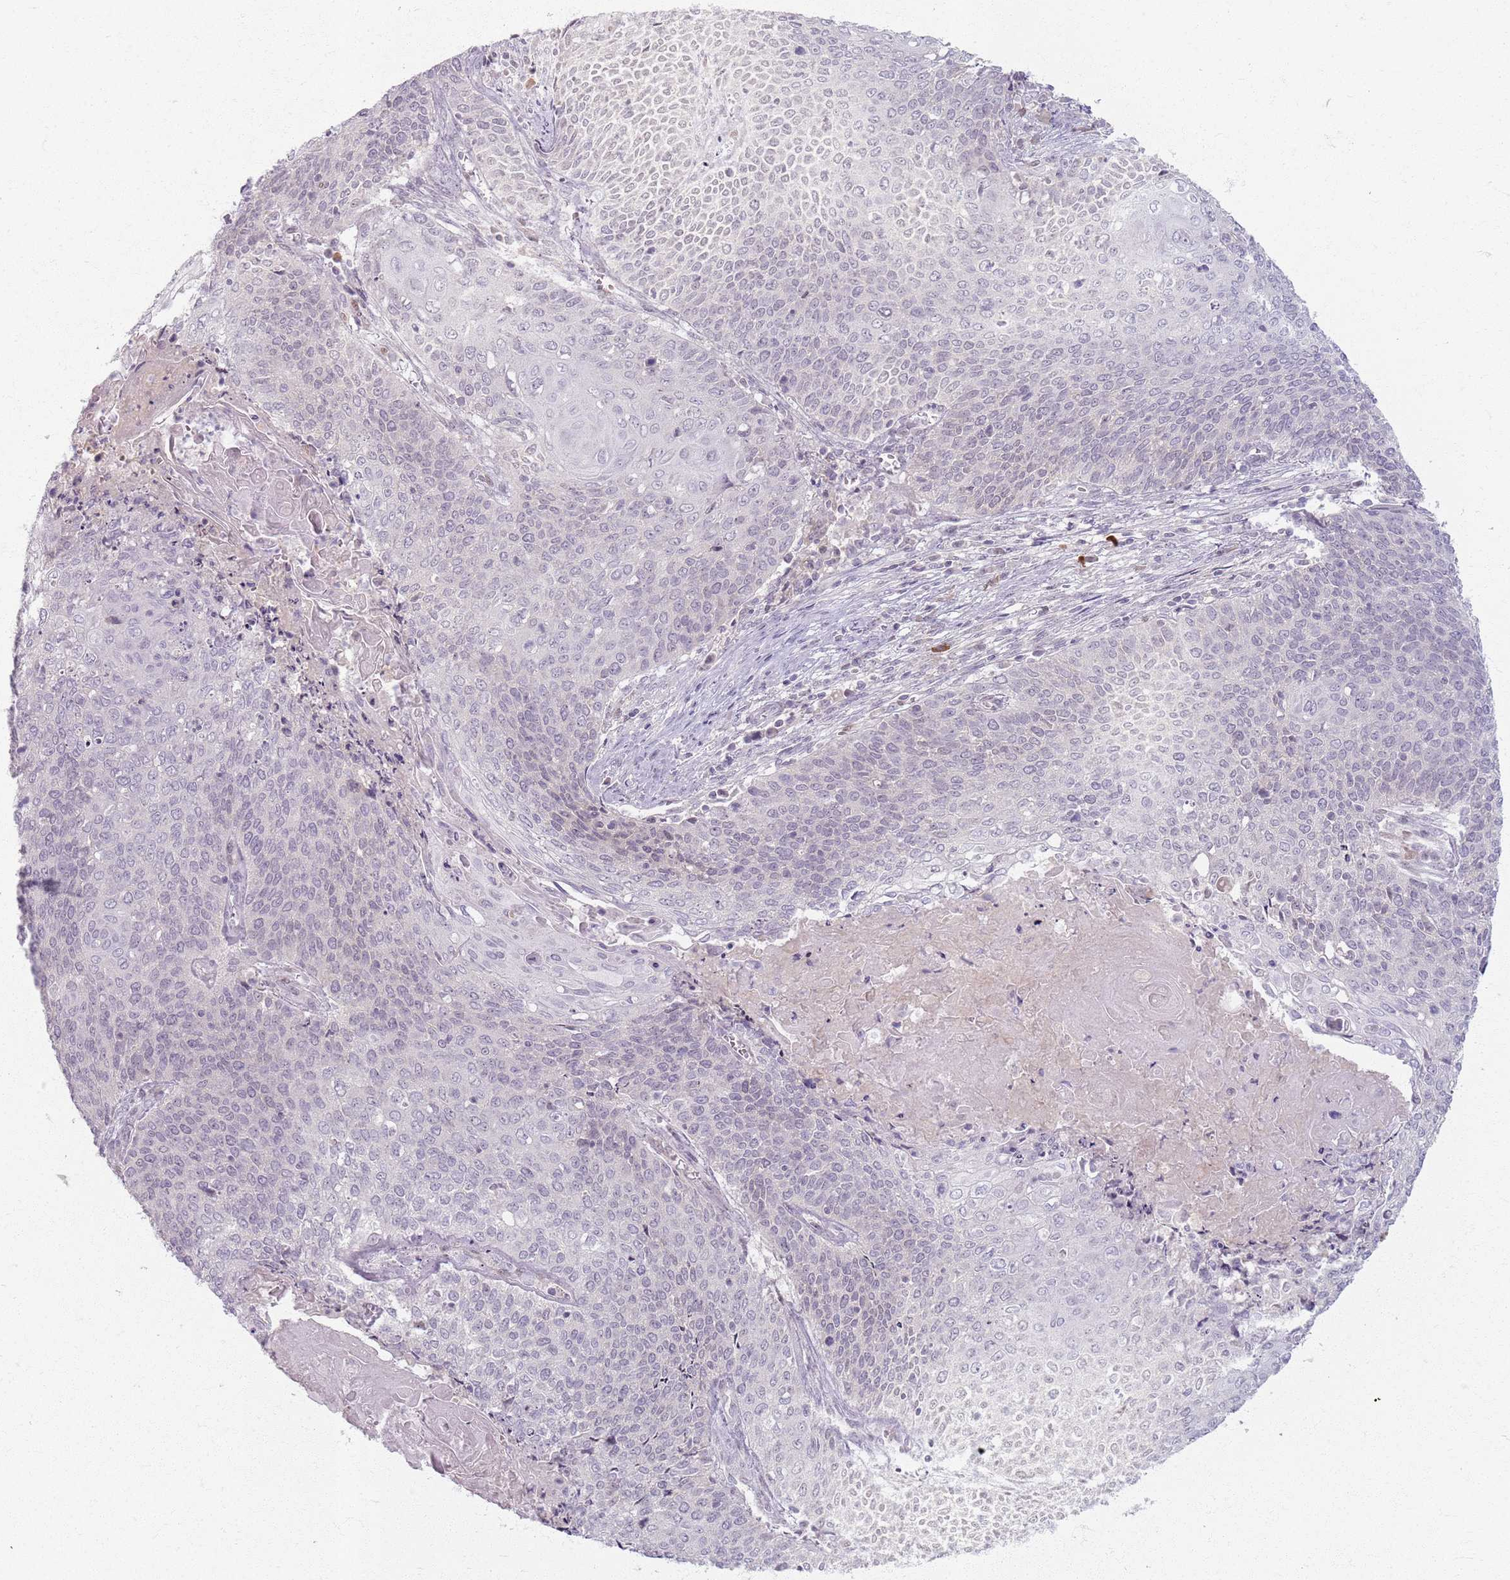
{"staining": {"intensity": "negative", "quantity": "none", "location": "none"}, "tissue": "cervical cancer", "cell_type": "Tumor cells", "image_type": "cancer", "snomed": [{"axis": "morphology", "description": "Squamous cell carcinoma, NOS"}, {"axis": "topography", "description": "Cervix"}], "caption": "Immunohistochemistry (IHC) of human squamous cell carcinoma (cervical) reveals no positivity in tumor cells.", "gene": "CRIPT", "patient": {"sex": "female", "age": 39}}